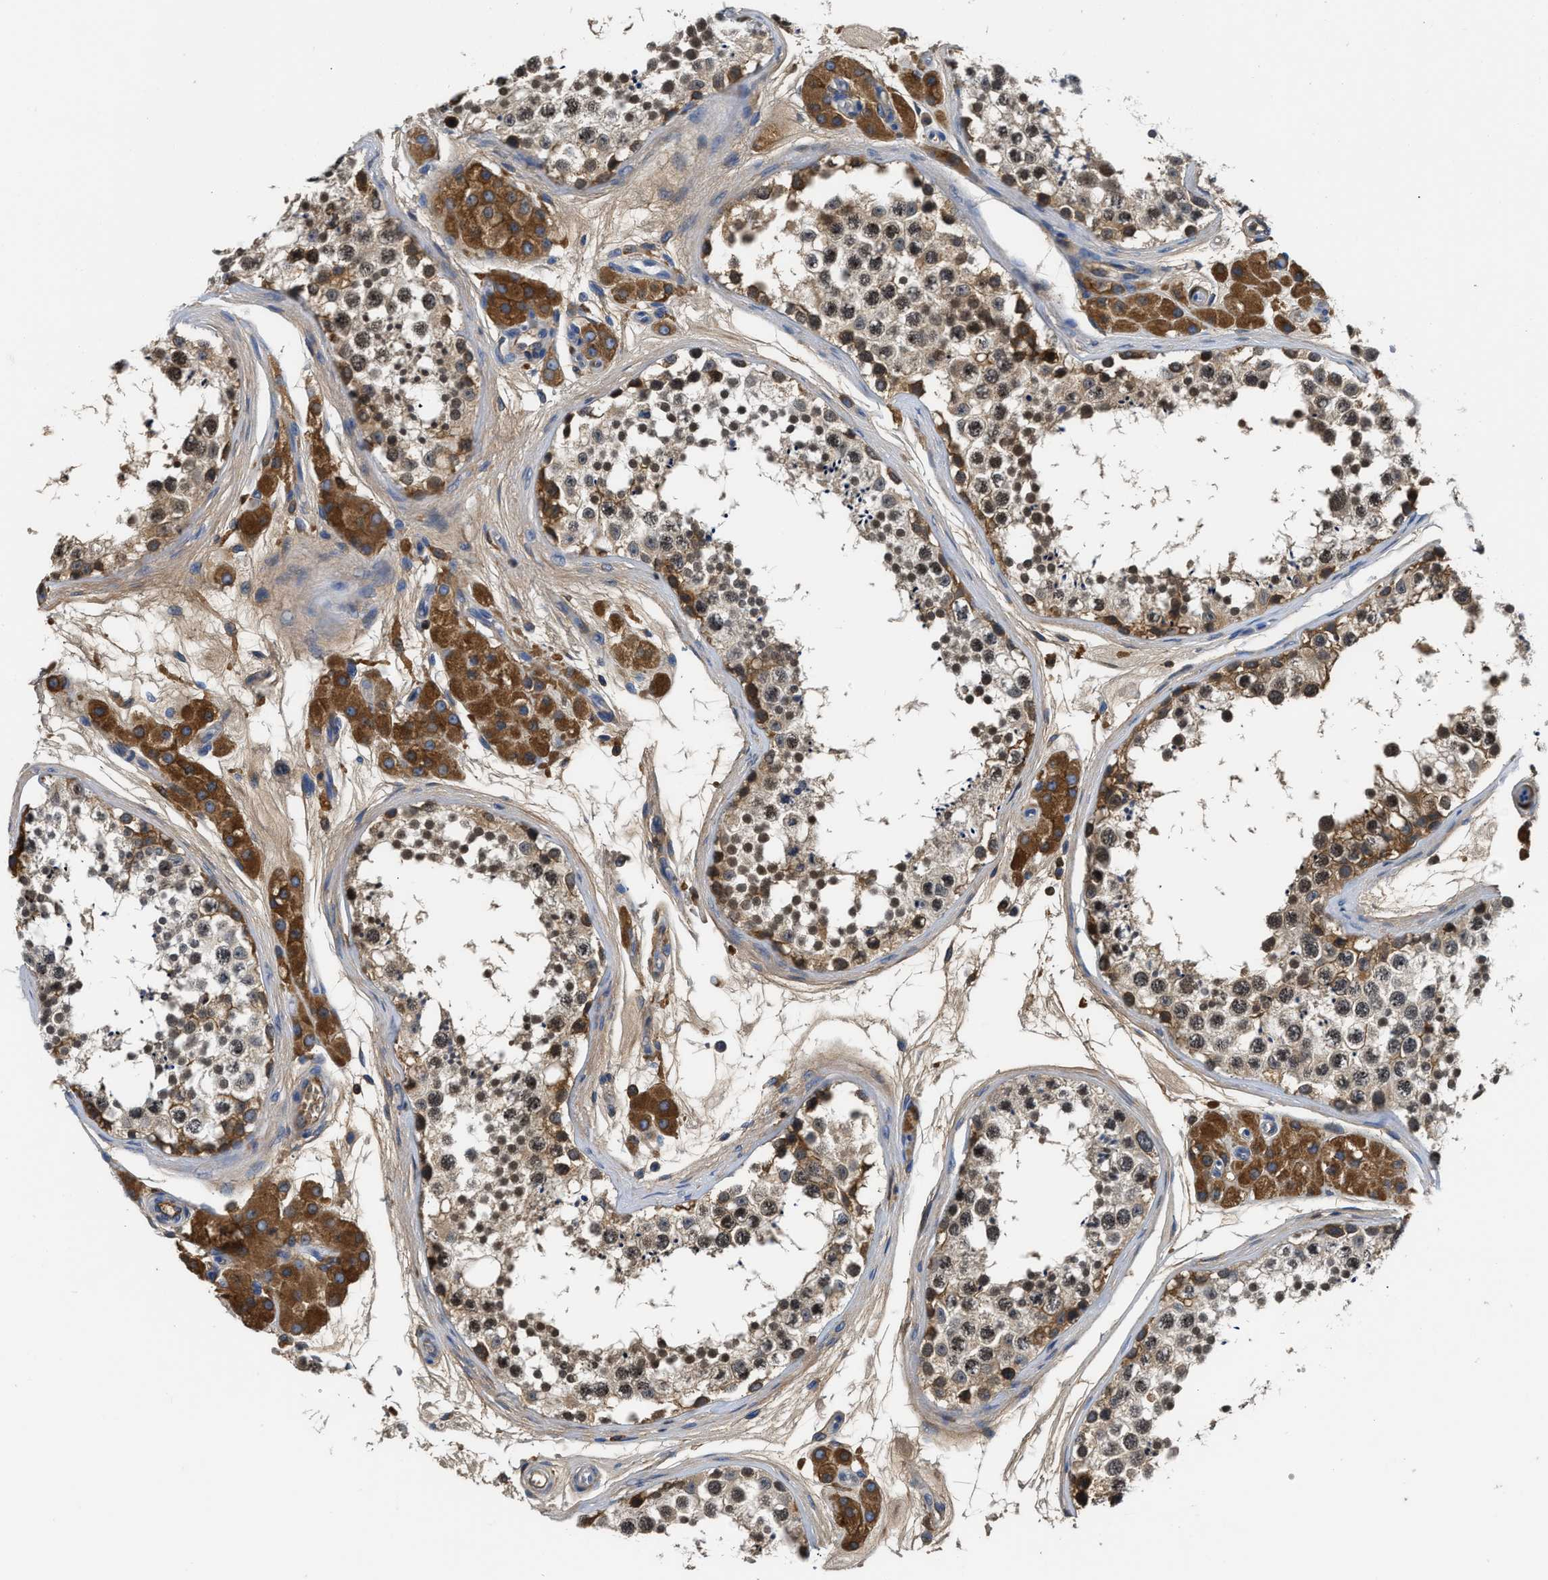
{"staining": {"intensity": "moderate", "quantity": "25%-75%", "location": "cytoplasmic/membranous,nuclear"}, "tissue": "testis", "cell_type": "Cells in seminiferous ducts", "image_type": "normal", "snomed": [{"axis": "morphology", "description": "Normal tissue, NOS"}, {"axis": "topography", "description": "Testis"}], "caption": "Immunohistochemistry staining of normal testis, which exhibits medium levels of moderate cytoplasmic/membranous,nuclear staining in about 25%-75% of cells in seminiferous ducts indicating moderate cytoplasmic/membranous,nuclear protein staining. The staining was performed using DAB (brown) for protein detection and nuclei were counterstained in hematoxylin (blue).", "gene": "GC", "patient": {"sex": "male", "age": 56}}